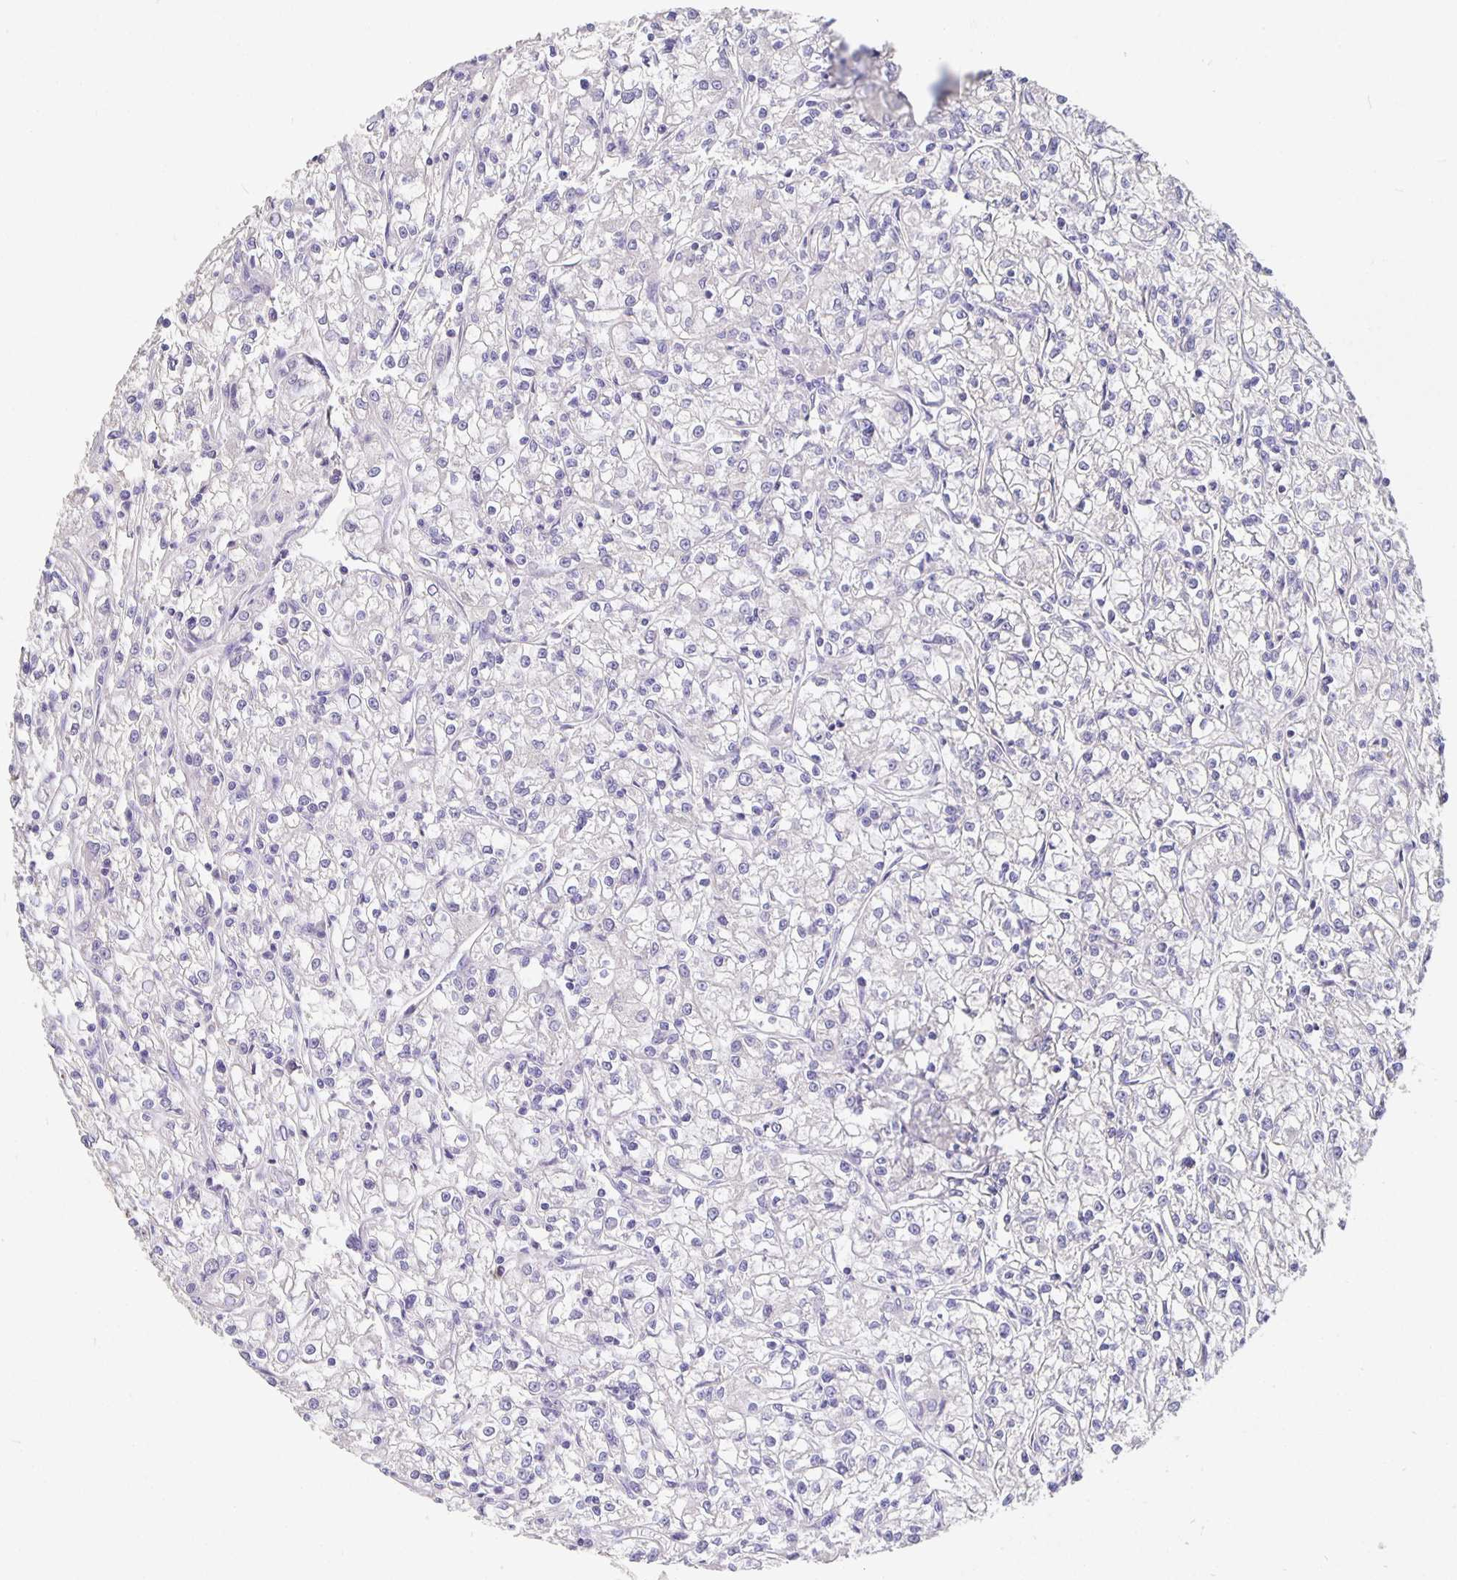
{"staining": {"intensity": "negative", "quantity": "none", "location": "none"}, "tissue": "renal cancer", "cell_type": "Tumor cells", "image_type": "cancer", "snomed": [{"axis": "morphology", "description": "Adenocarcinoma, NOS"}, {"axis": "topography", "description": "Kidney"}], "caption": "Human adenocarcinoma (renal) stained for a protein using immunohistochemistry displays no expression in tumor cells.", "gene": "CFAP74", "patient": {"sex": "female", "age": 59}}